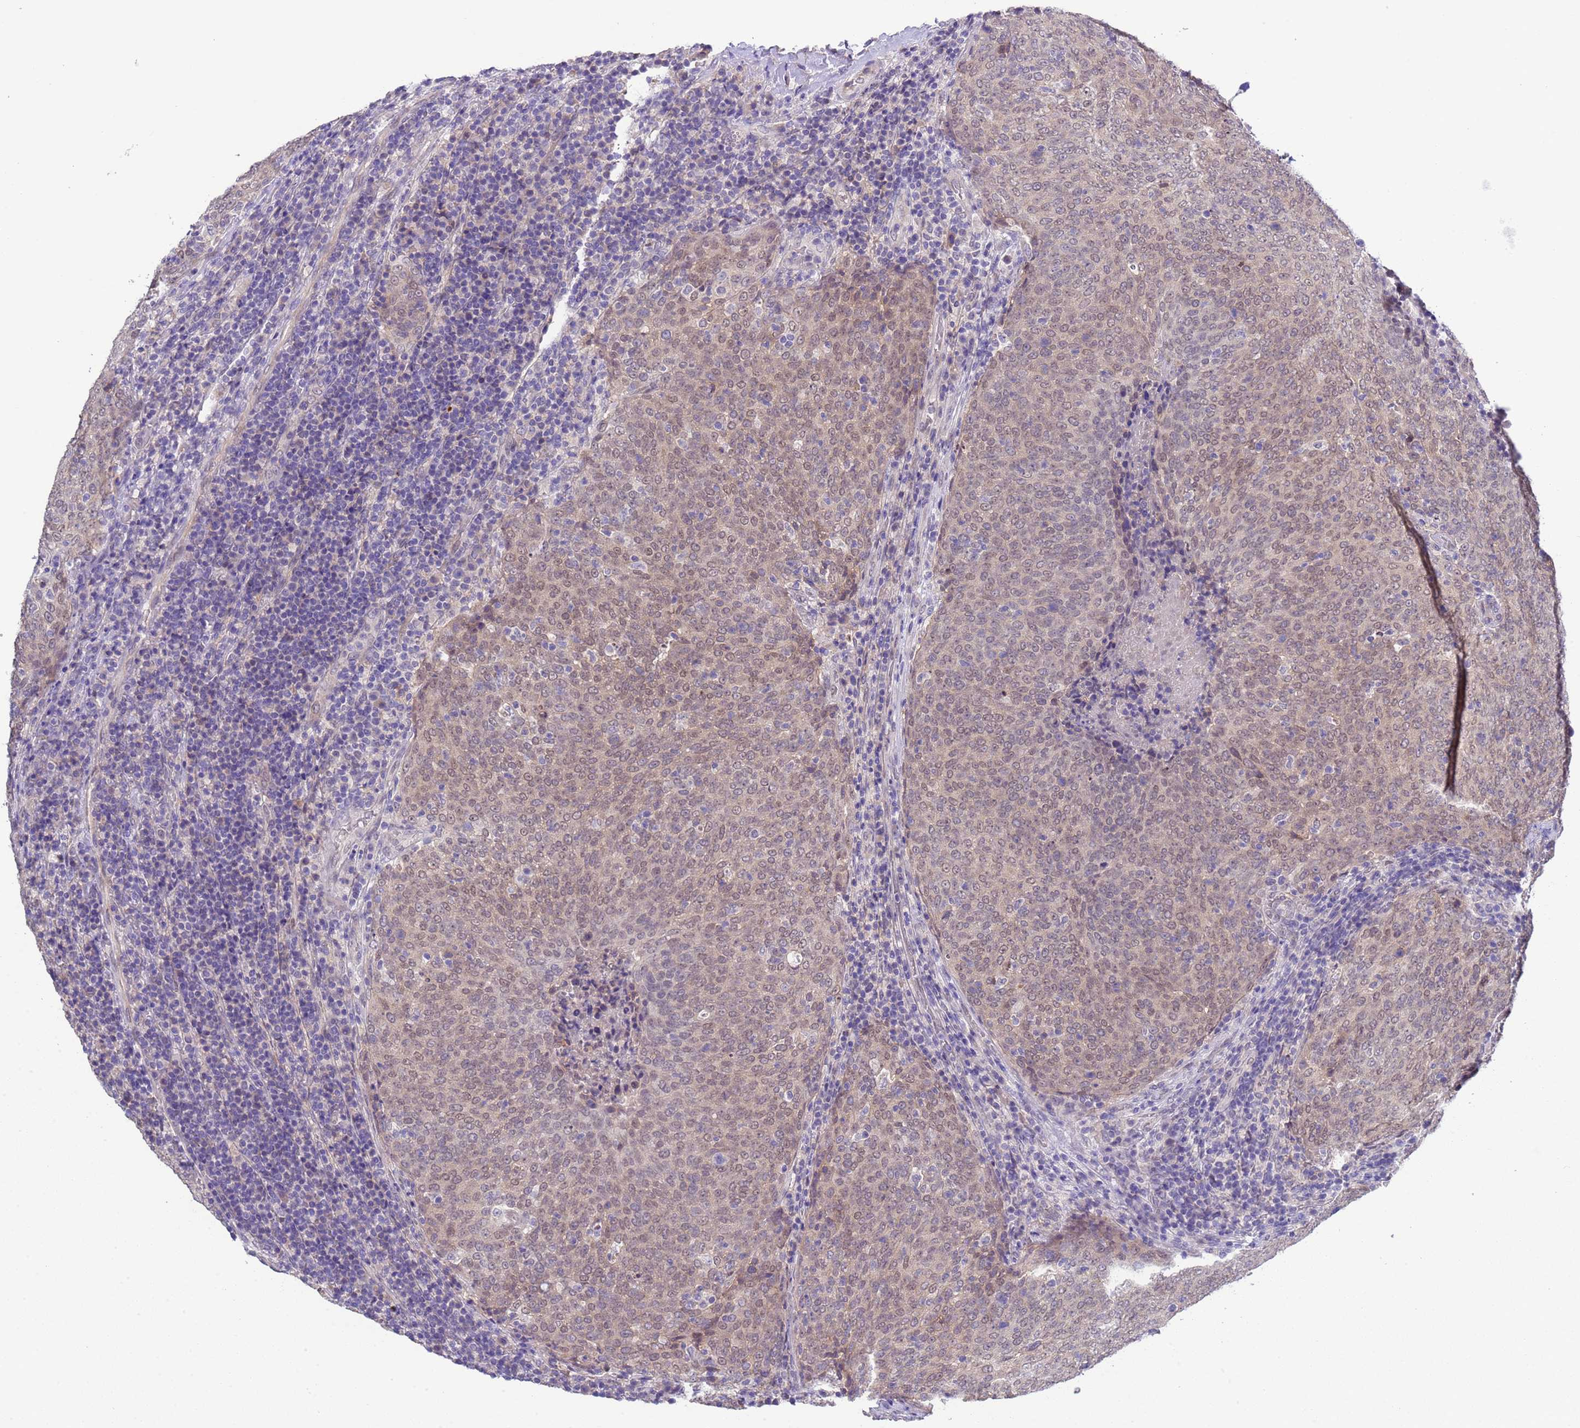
{"staining": {"intensity": "weak", "quantity": ">75%", "location": "nuclear"}, "tissue": "head and neck cancer", "cell_type": "Tumor cells", "image_type": "cancer", "snomed": [{"axis": "morphology", "description": "Squamous cell carcinoma, NOS"}, {"axis": "morphology", "description": "Squamous cell carcinoma, metastatic, NOS"}, {"axis": "topography", "description": "Lymph node"}, {"axis": "topography", "description": "Head-Neck"}], "caption": "Human head and neck cancer stained with a brown dye displays weak nuclear positive positivity in approximately >75% of tumor cells.", "gene": "TRMT10A", "patient": {"sex": "male", "age": 62}}